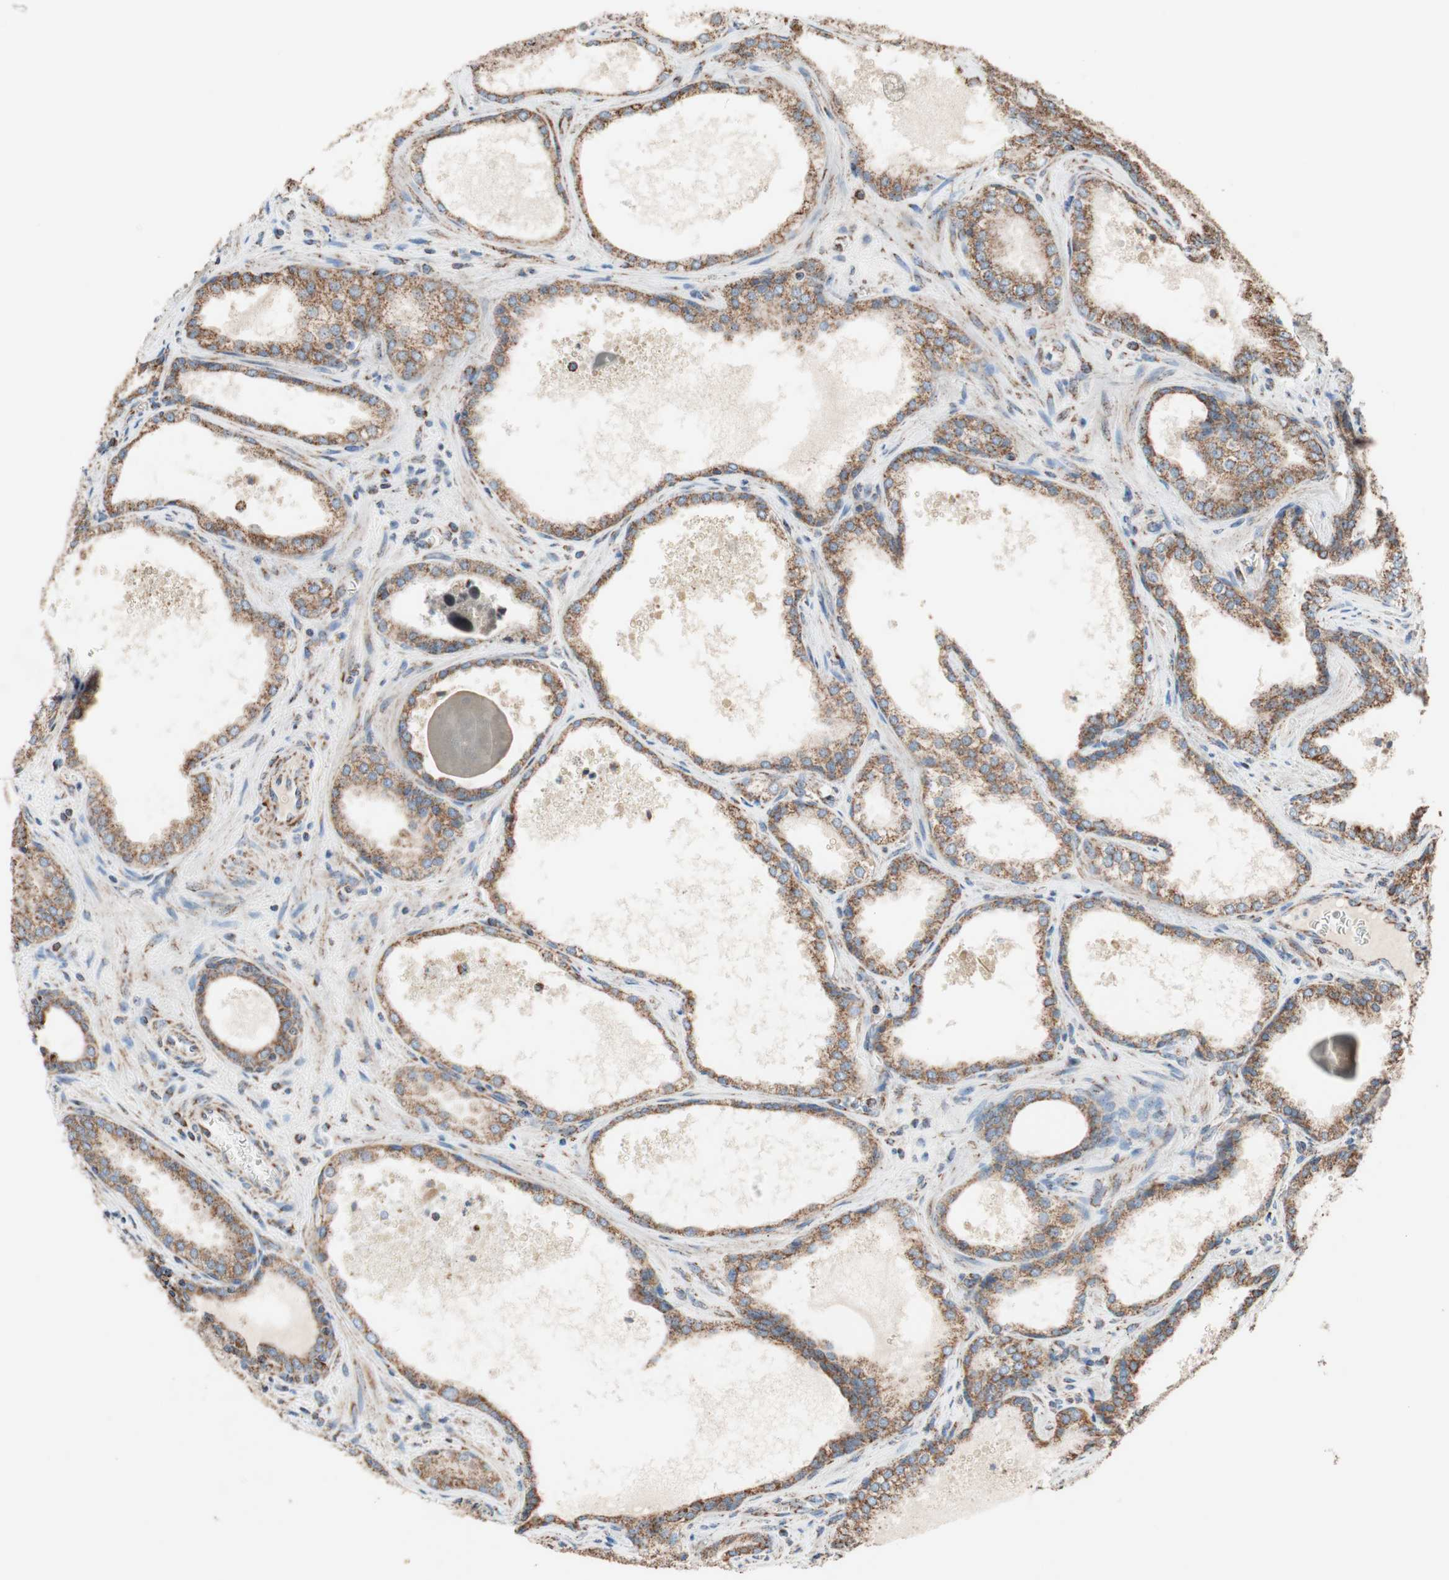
{"staining": {"intensity": "moderate", "quantity": ">75%", "location": "cytoplasmic/membranous"}, "tissue": "prostate cancer", "cell_type": "Tumor cells", "image_type": "cancer", "snomed": [{"axis": "morphology", "description": "Adenocarcinoma, Low grade"}, {"axis": "topography", "description": "Prostate"}], "caption": "There is medium levels of moderate cytoplasmic/membranous staining in tumor cells of prostate cancer (low-grade adenocarcinoma), as demonstrated by immunohistochemical staining (brown color).", "gene": "PCSK4", "patient": {"sex": "male", "age": 60}}